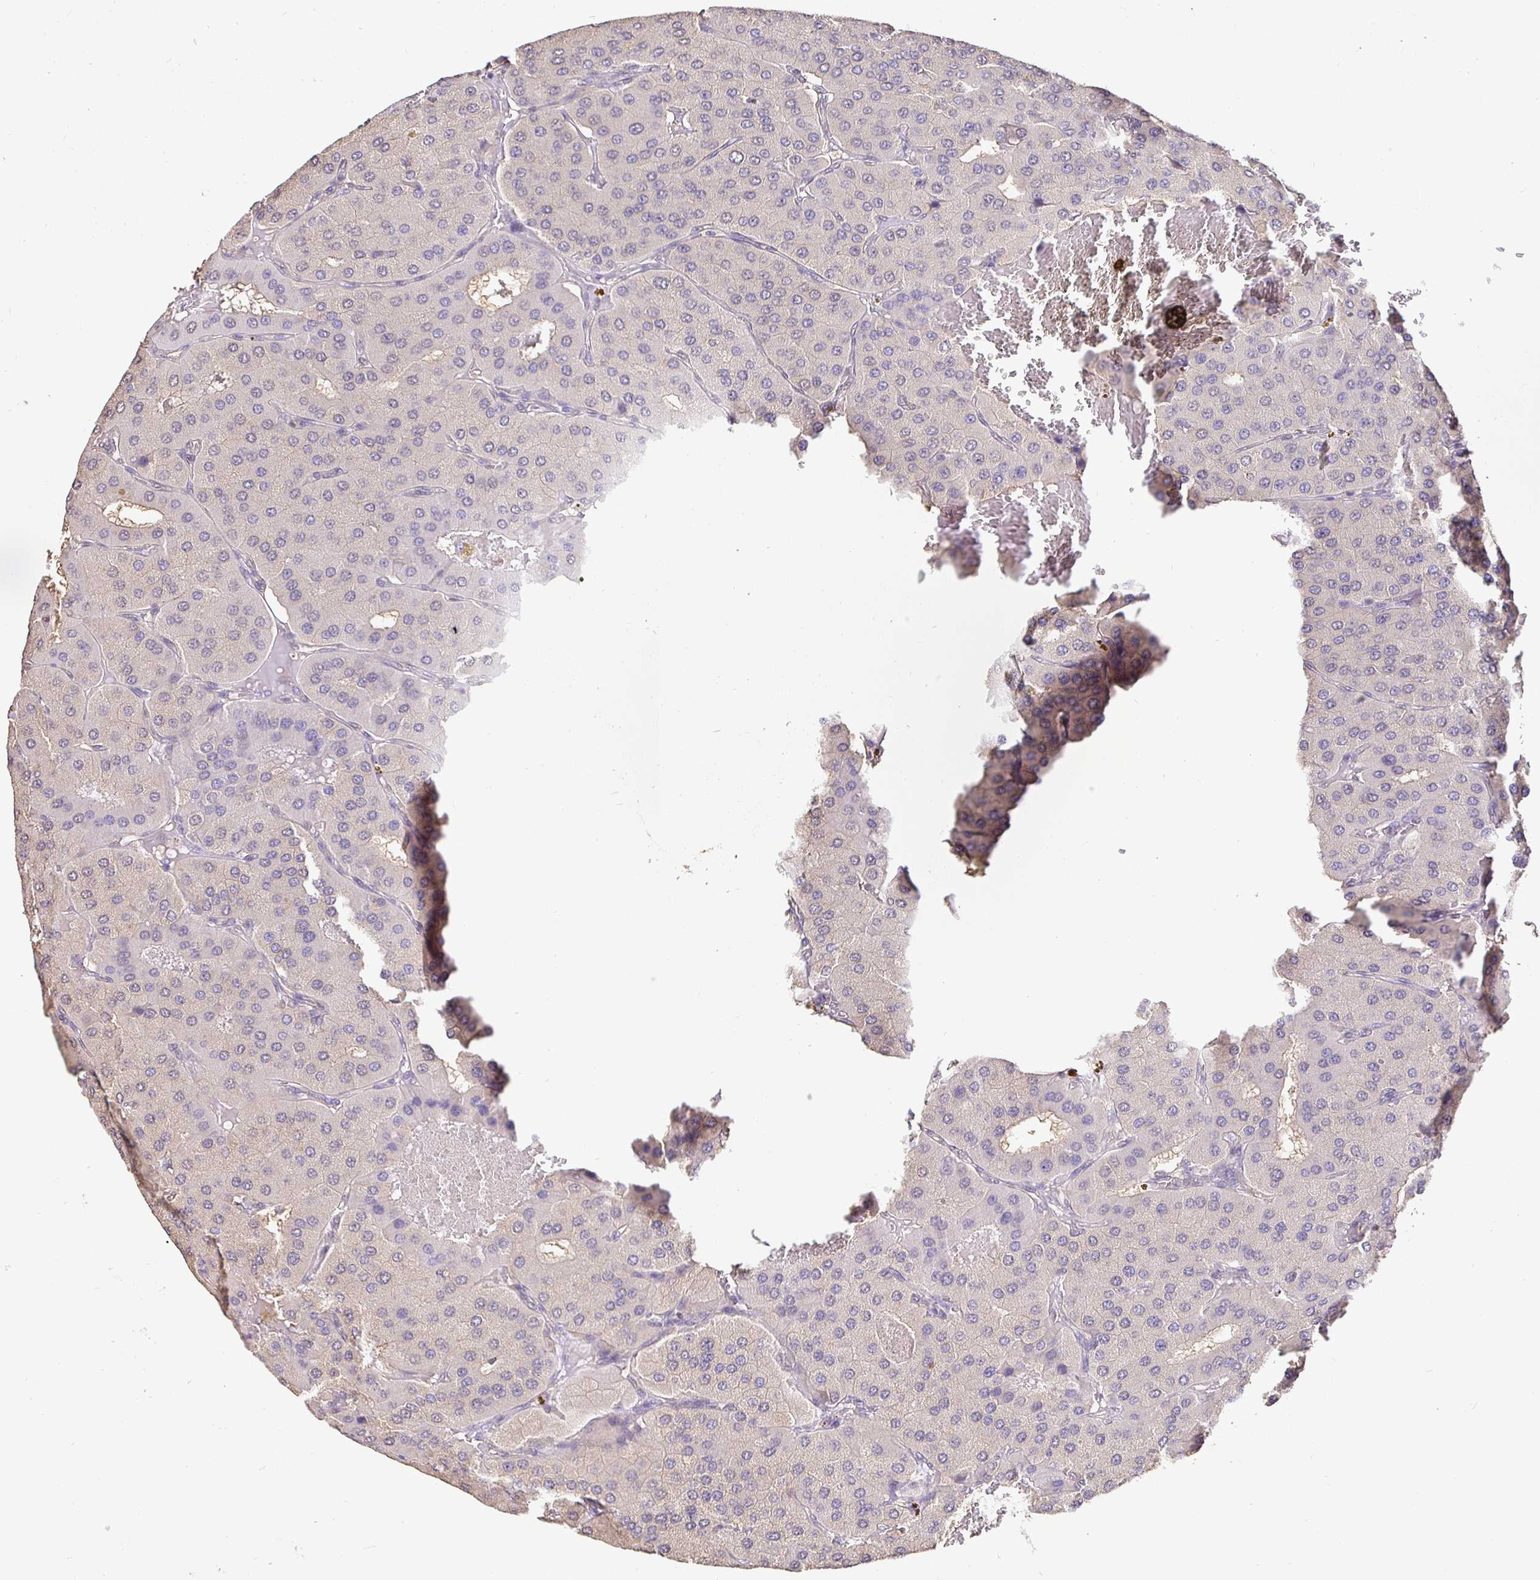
{"staining": {"intensity": "negative", "quantity": "none", "location": "none"}, "tissue": "parathyroid gland", "cell_type": "Glandular cells", "image_type": "normal", "snomed": [{"axis": "morphology", "description": "Normal tissue, NOS"}, {"axis": "morphology", "description": "Adenoma, NOS"}, {"axis": "topography", "description": "Parathyroid gland"}], "caption": "Immunohistochemical staining of unremarkable human parathyroid gland displays no significant expression in glandular cells. (DAB immunohistochemistry (IHC), high magnification).", "gene": "MAPK8IP3", "patient": {"sex": "female", "age": 86}}